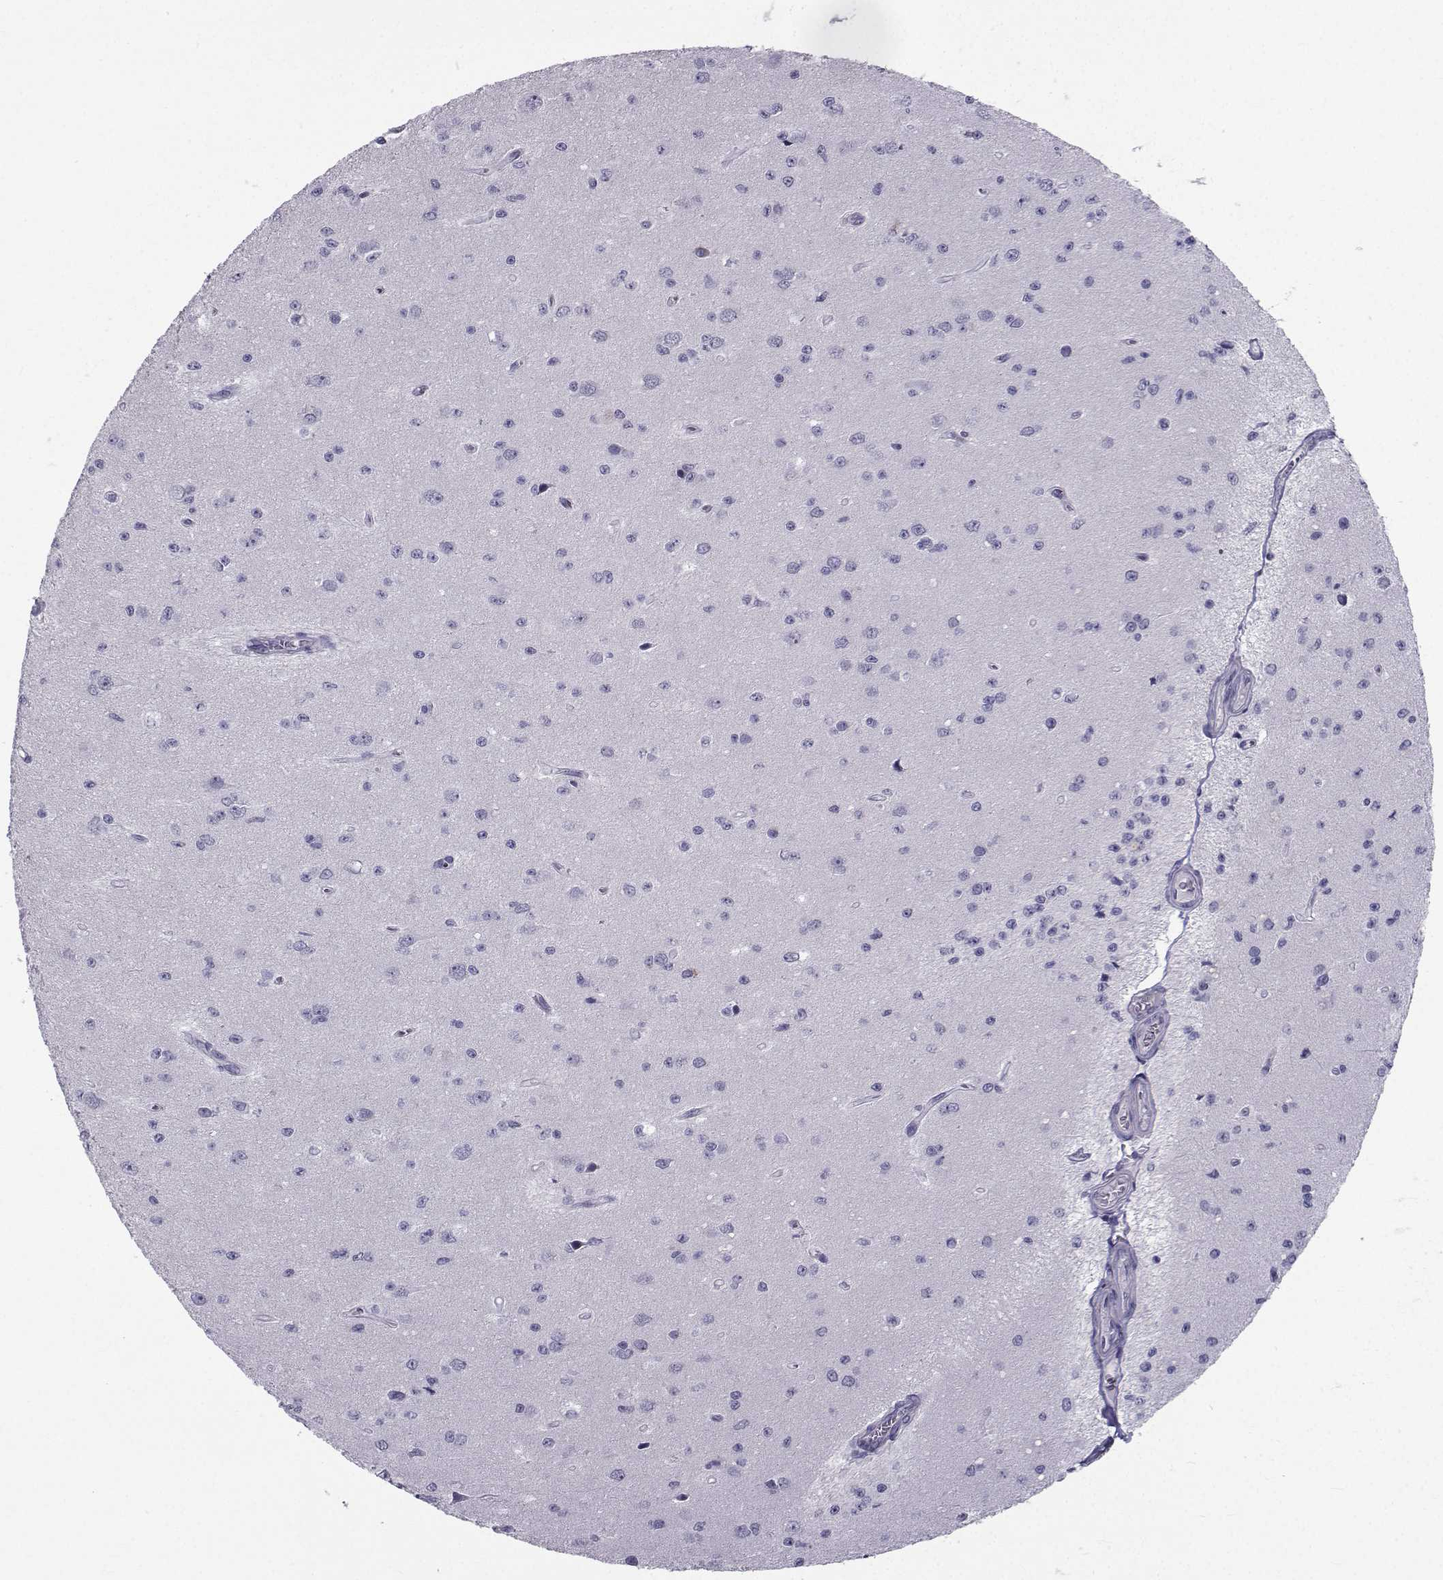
{"staining": {"intensity": "negative", "quantity": "none", "location": "none"}, "tissue": "glioma", "cell_type": "Tumor cells", "image_type": "cancer", "snomed": [{"axis": "morphology", "description": "Glioma, malignant, Low grade"}, {"axis": "topography", "description": "Brain"}], "caption": "High power microscopy micrograph of an IHC micrograph of malignant glioma (low-grade), revealing no significant expression in tumor cells. (DAB (3,3'-diaminobenzidine) IHC with hematoxylin counter stain).", "gene": "SPANXD", "patient": {"sex": "female", "age": 45}}